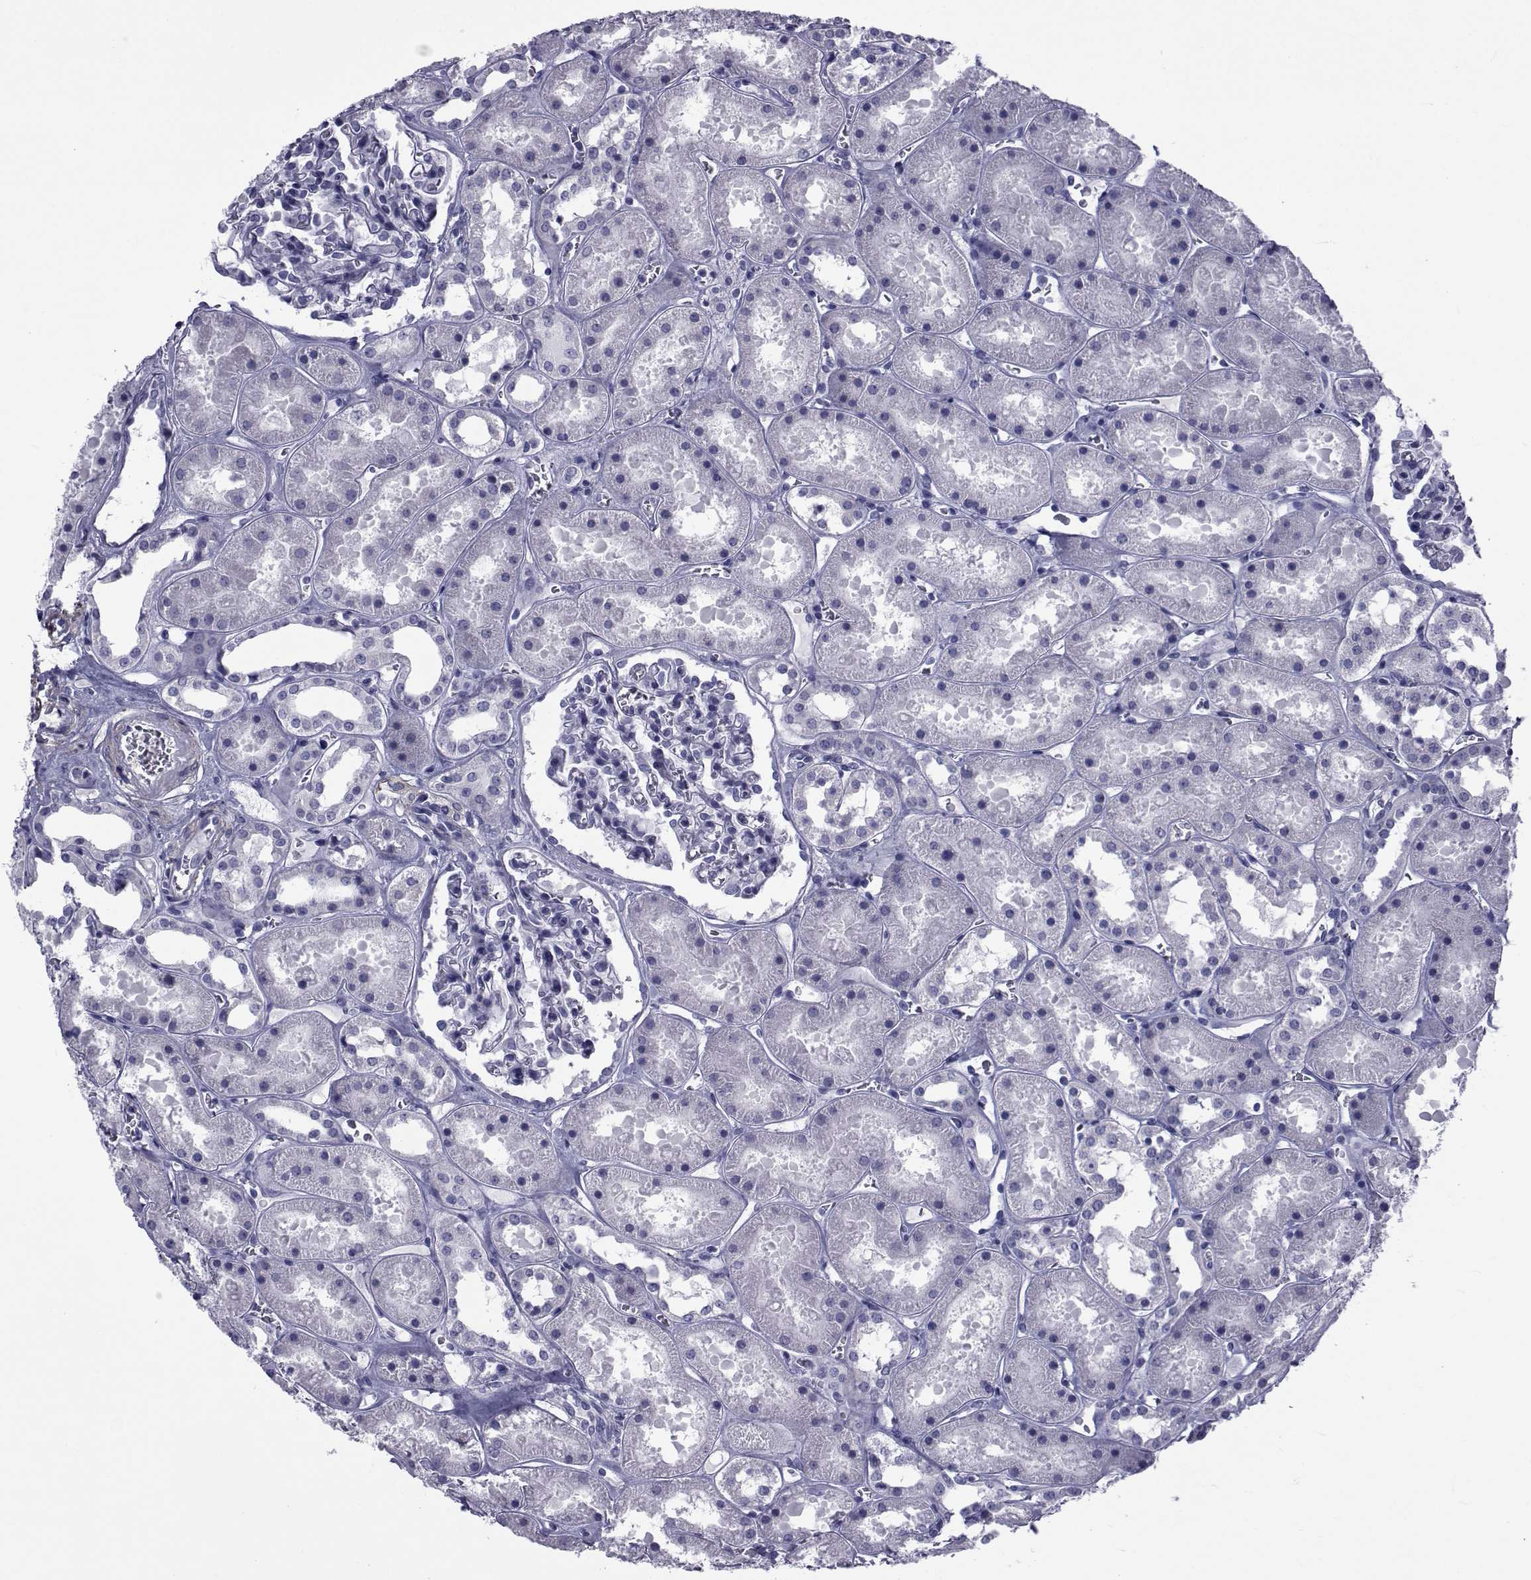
{"staining": {"intensity": "negative", "quantity": "none", "location": "none"}, "tissue": "kidney", "cell_type": "Cells in glomeruli", "image_type": "normal", "snomed": [{"axis": "morphology", "description": "Normal tissue, NOS"}, {"axis": "topography", "description": "Kidney"}], "caption": "Kidney stained for a protein using immunohistochemistry shows no positivity cells in glomeruli.", "gene": "GKAP1", "patient": {"sex": "female", "age": 41}}